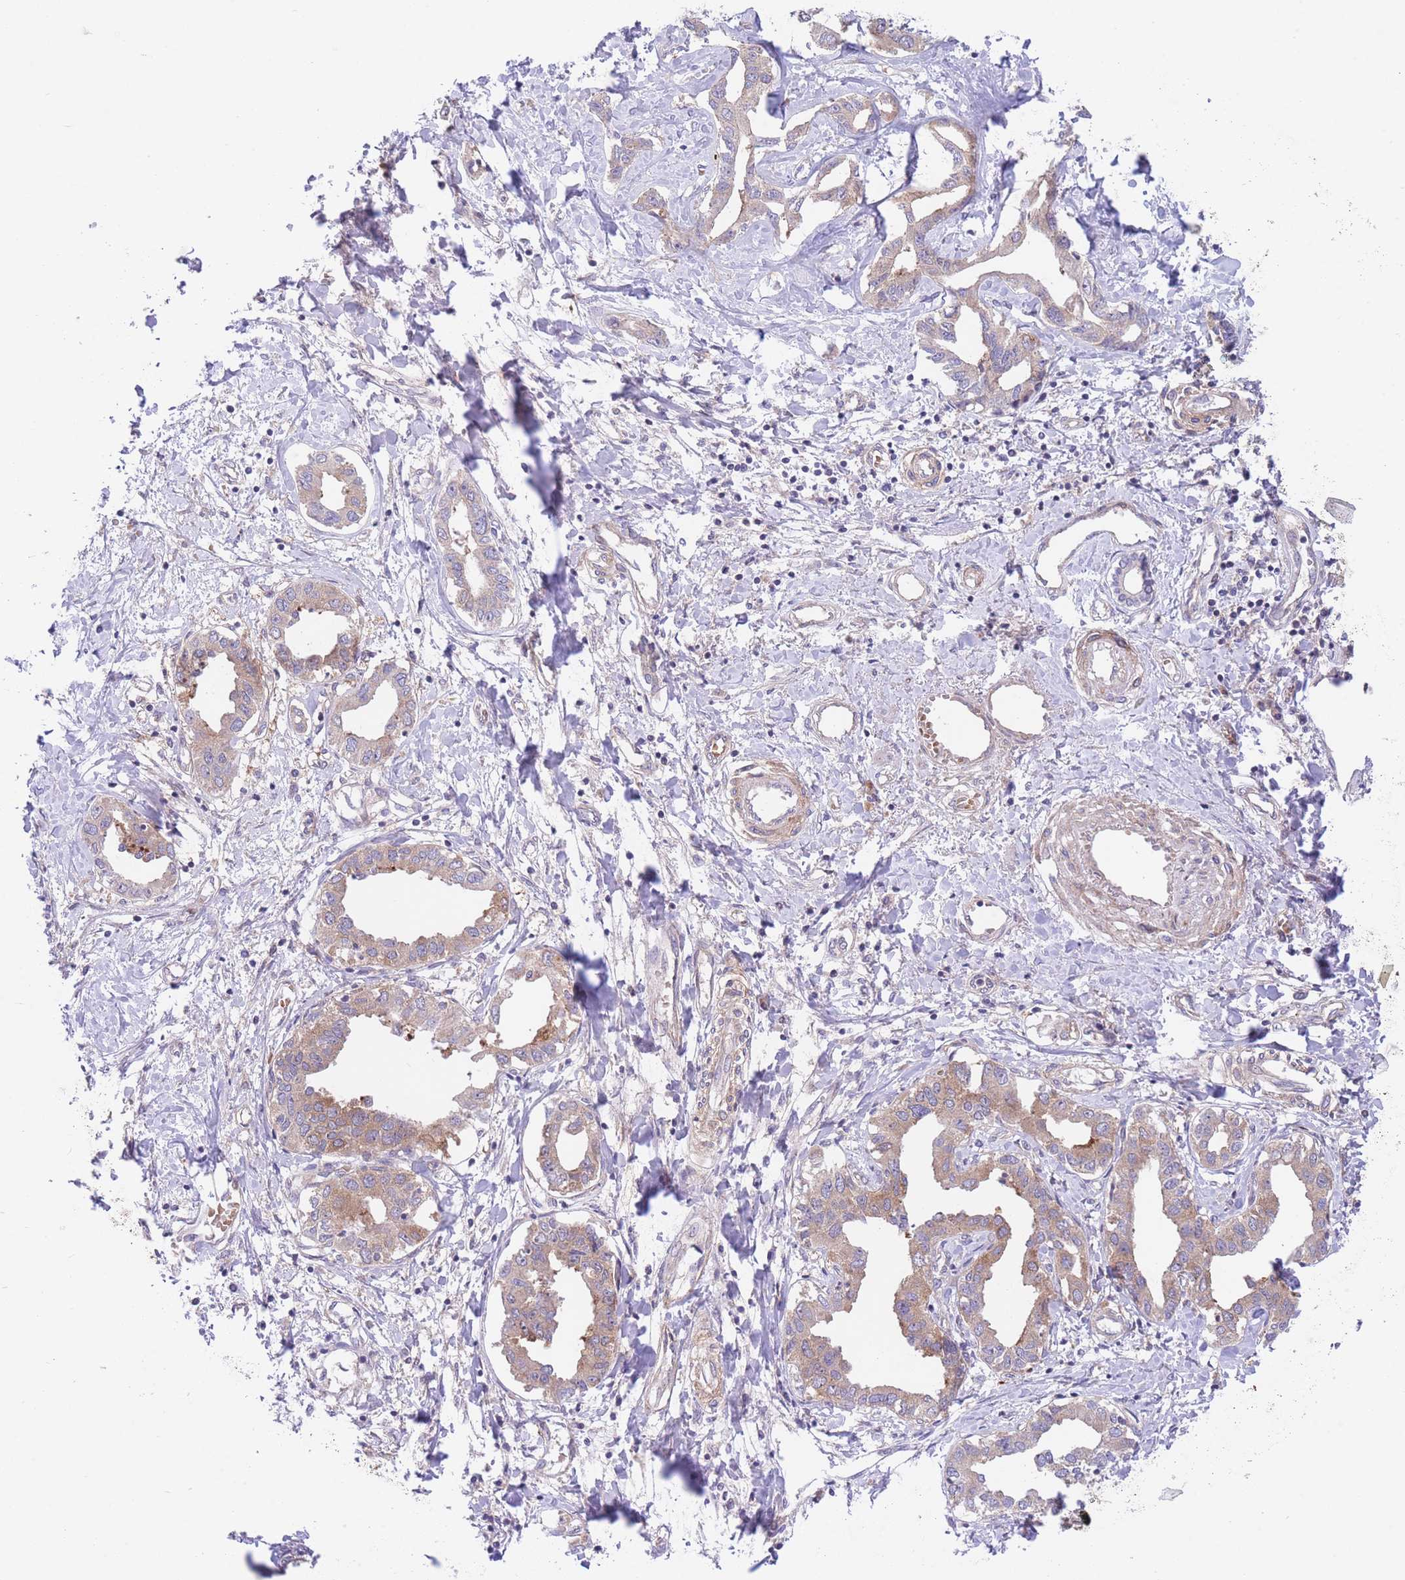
{"staining": {"intensity": "moderate", "quantity": "25%-75%", "location": "cytoplasmic/membranous"}, "tissue": "liver cancer", "cell_type": "Tumor cells", "image_type": "cancer", "snomed": [{"axis": "morphology", "description": "Cholangiocarcinoma"}, {"axis": "topography", "description": "Liver"}], "caption": "This image shows IHC staining of cholangiocarcinoma (liver), with medium moderate cytoplasmic/membranous positivity in about 25%-75% of tumor cells.", "gene": "CHAC1", "patient": {"sex": "male", "age": 59}}